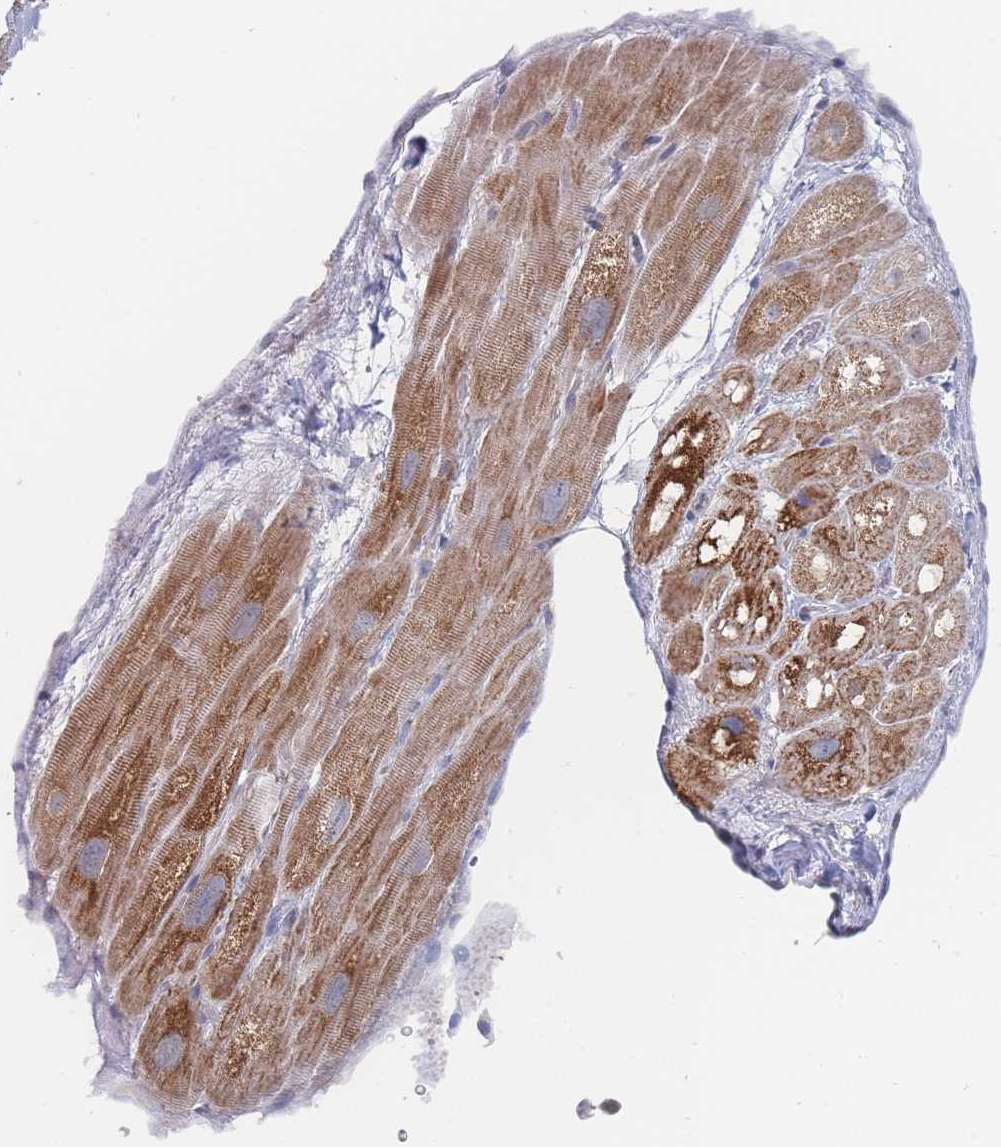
{"staining": {"intensity": "strong", "quantity": "25%-75%", "location": "cytoplasmic/membranous"}, "tissue": "heart muscle", "cell_type": "Cardiomyocytes", "image_type": "normal", "snomed": [{"axis": "morphology", "description": "Normal tissue, NOS"}, {"axis": "topography", "description": "Heart"}], "caption": "High-magnification brightfield microscopy of normal heart muscle stained with DAB (3,3'-diaminobenzidine) (brown) and counterstained with hematoxylin (blue). cardiomyocytes exhibit strong cytoplasmic/membranous expression is identified in about25%-75% of cells.", "gene": "IKZF4", "patient": {"sex": "male", "age": 49}}